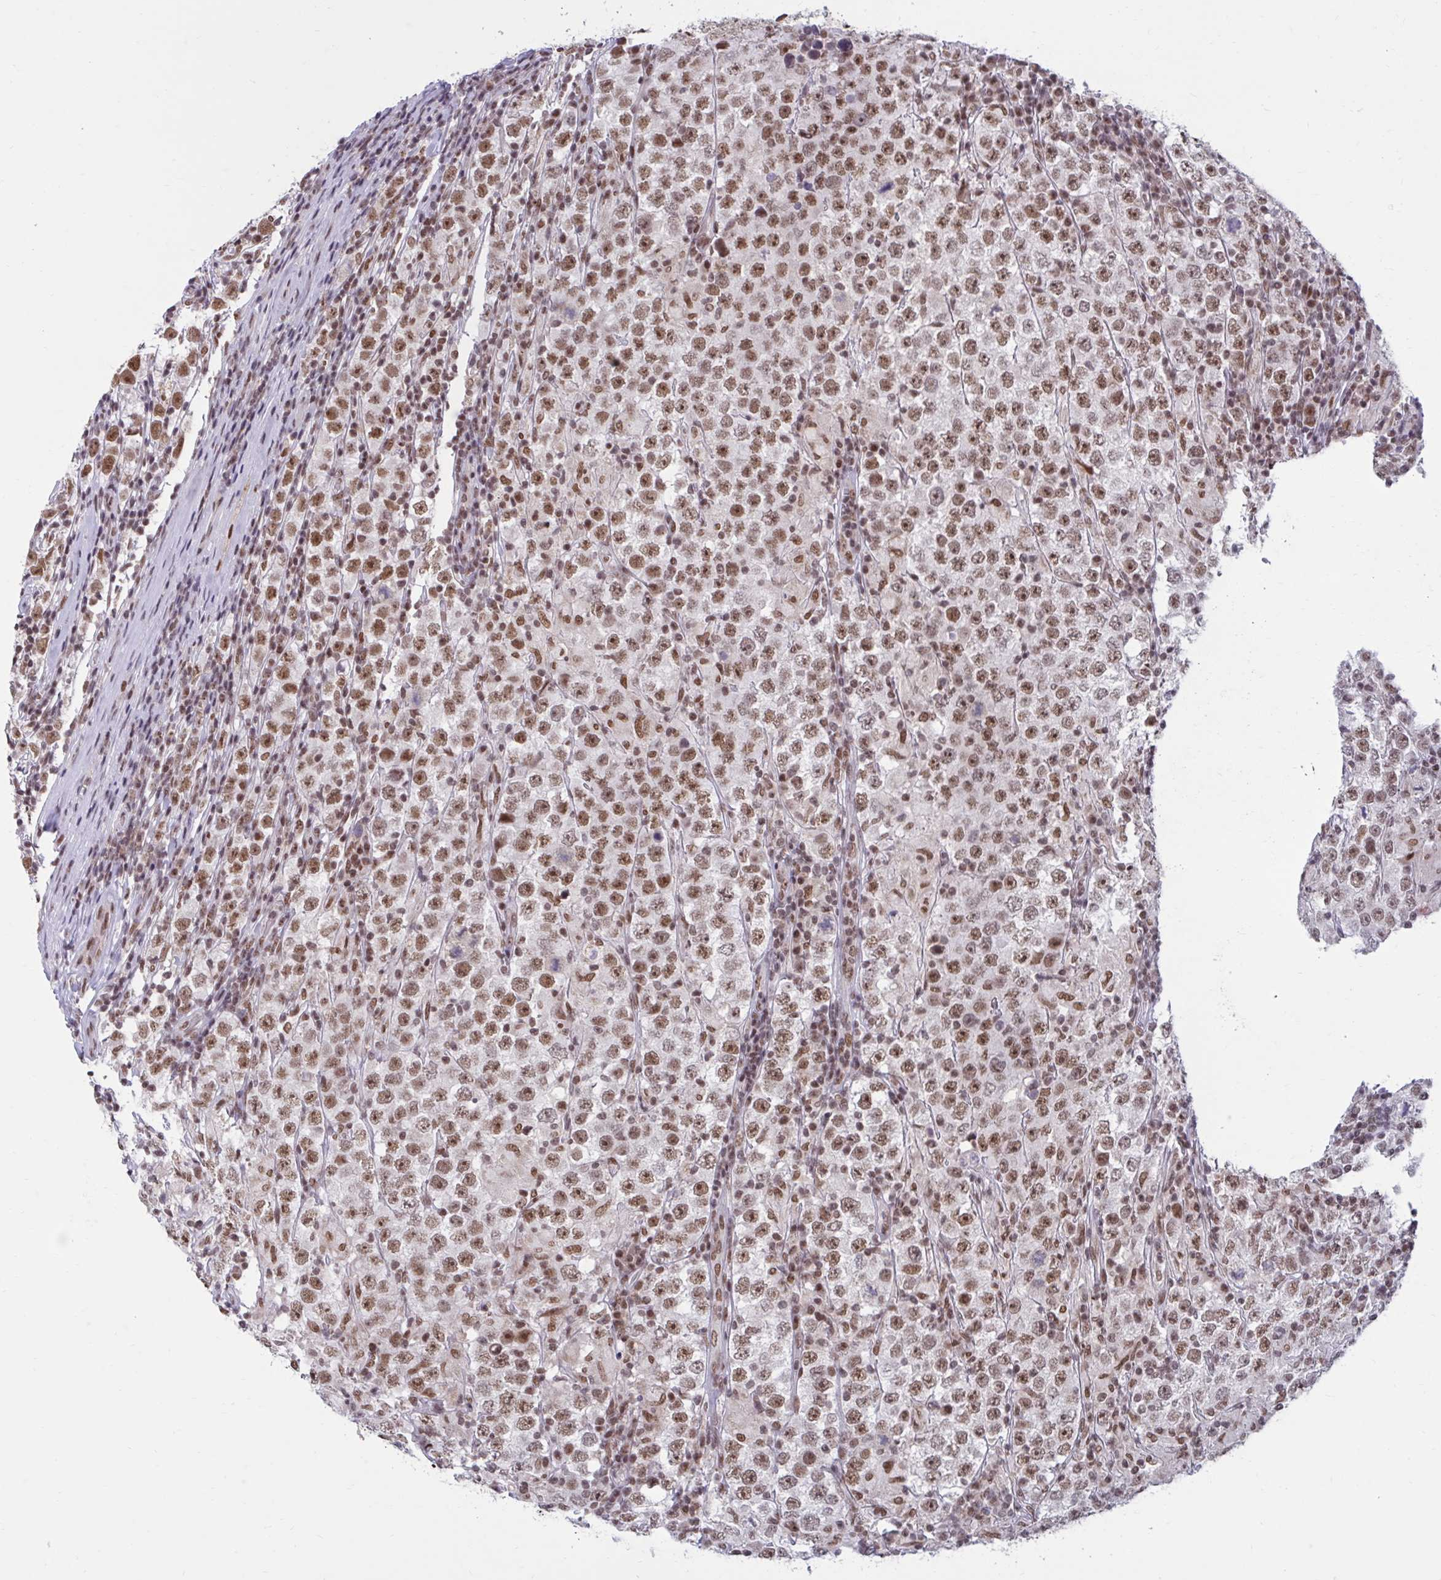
{"staining": {"intensity": "moderate", "quantity": ">75%", "location": "nuclear"}, "tissue": "testis cancer", "cell_type": "Tumor cells", "image_type": "cancer", "snomed": [{"axis": "morphology", "description": "Normal tissue, NOS"}, {"axis": "morphology", "description": "Urothelial carcinoma, High grade"}, {"axis": "morphology", "description": "Seminoma, NOS"}, {"axis": "morphology", "description": "Carcinoma, Embryonal, NOS"}, {"axis": "topography", "description": "Urinary bladder"}, {"axis": "topography", "description": "Testis"}], "caption": "Immunohistochemical staining of testis cancer (embryonal carcinoma) demonstrates medium levels of moderate nuclear expression in about >75% of tumor cells.", "gene": "PHF10", "patient": {"sex": "male", "age": 41}}